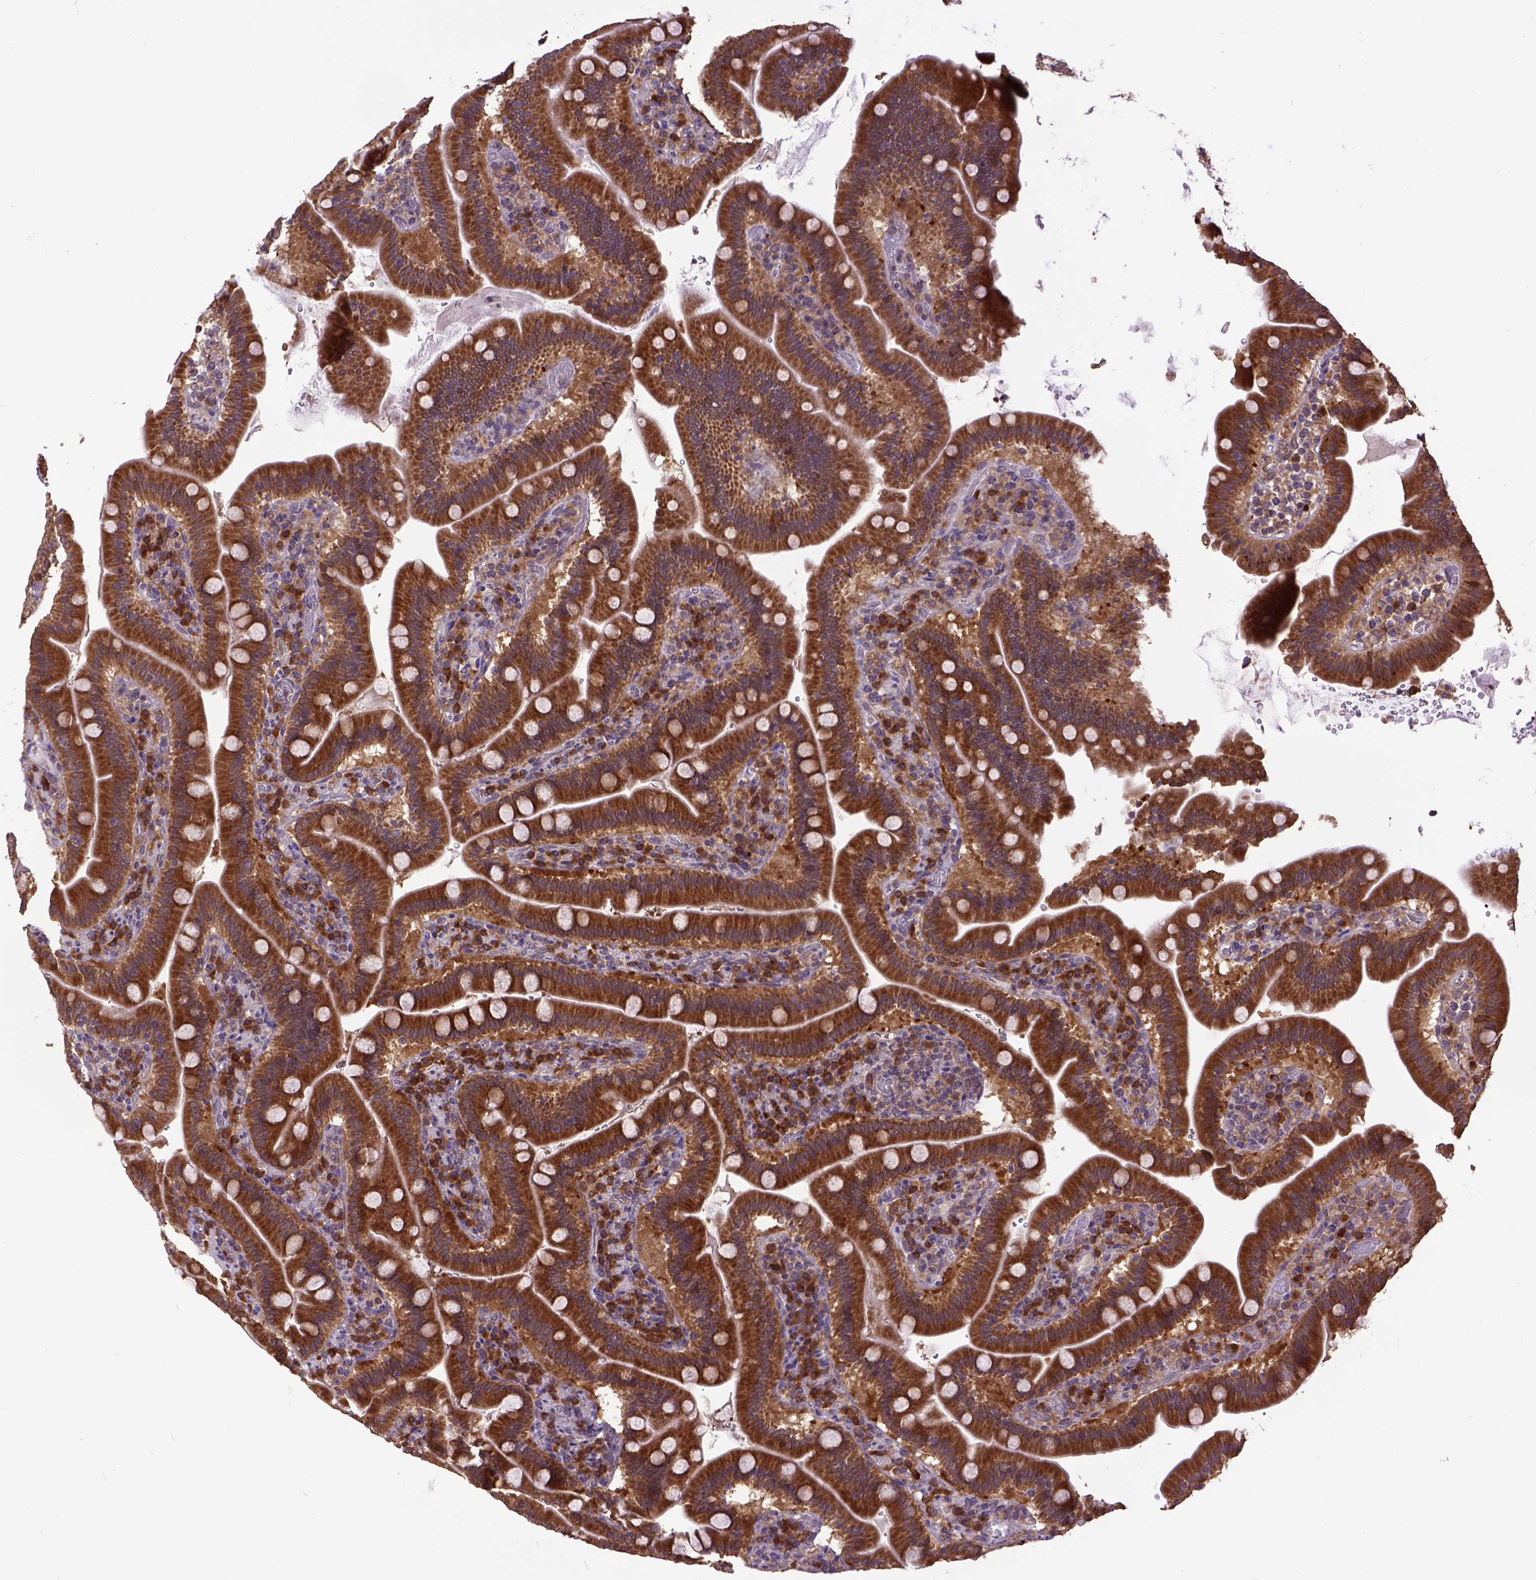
{"staining": {"intensity": "strong", "quantity": ">75%", "location": "cytoplasmic/membranous"}, "tissue": "small intestine", "cell_type": "Glandular cells", "image_type": "normal", "snomed": [{"axis": "morphology", "description": "Normal tissue, NOS"}, {"axis": "topography", "description": "Small intestine"}], "caption": "Small intestine stained with immunohistochemistry shows strong cytoplasmic/membranous expression in approximately >75% of glandular cells.", "gene": "ARL1", "patient": {"sex": "male", "age": 26}}